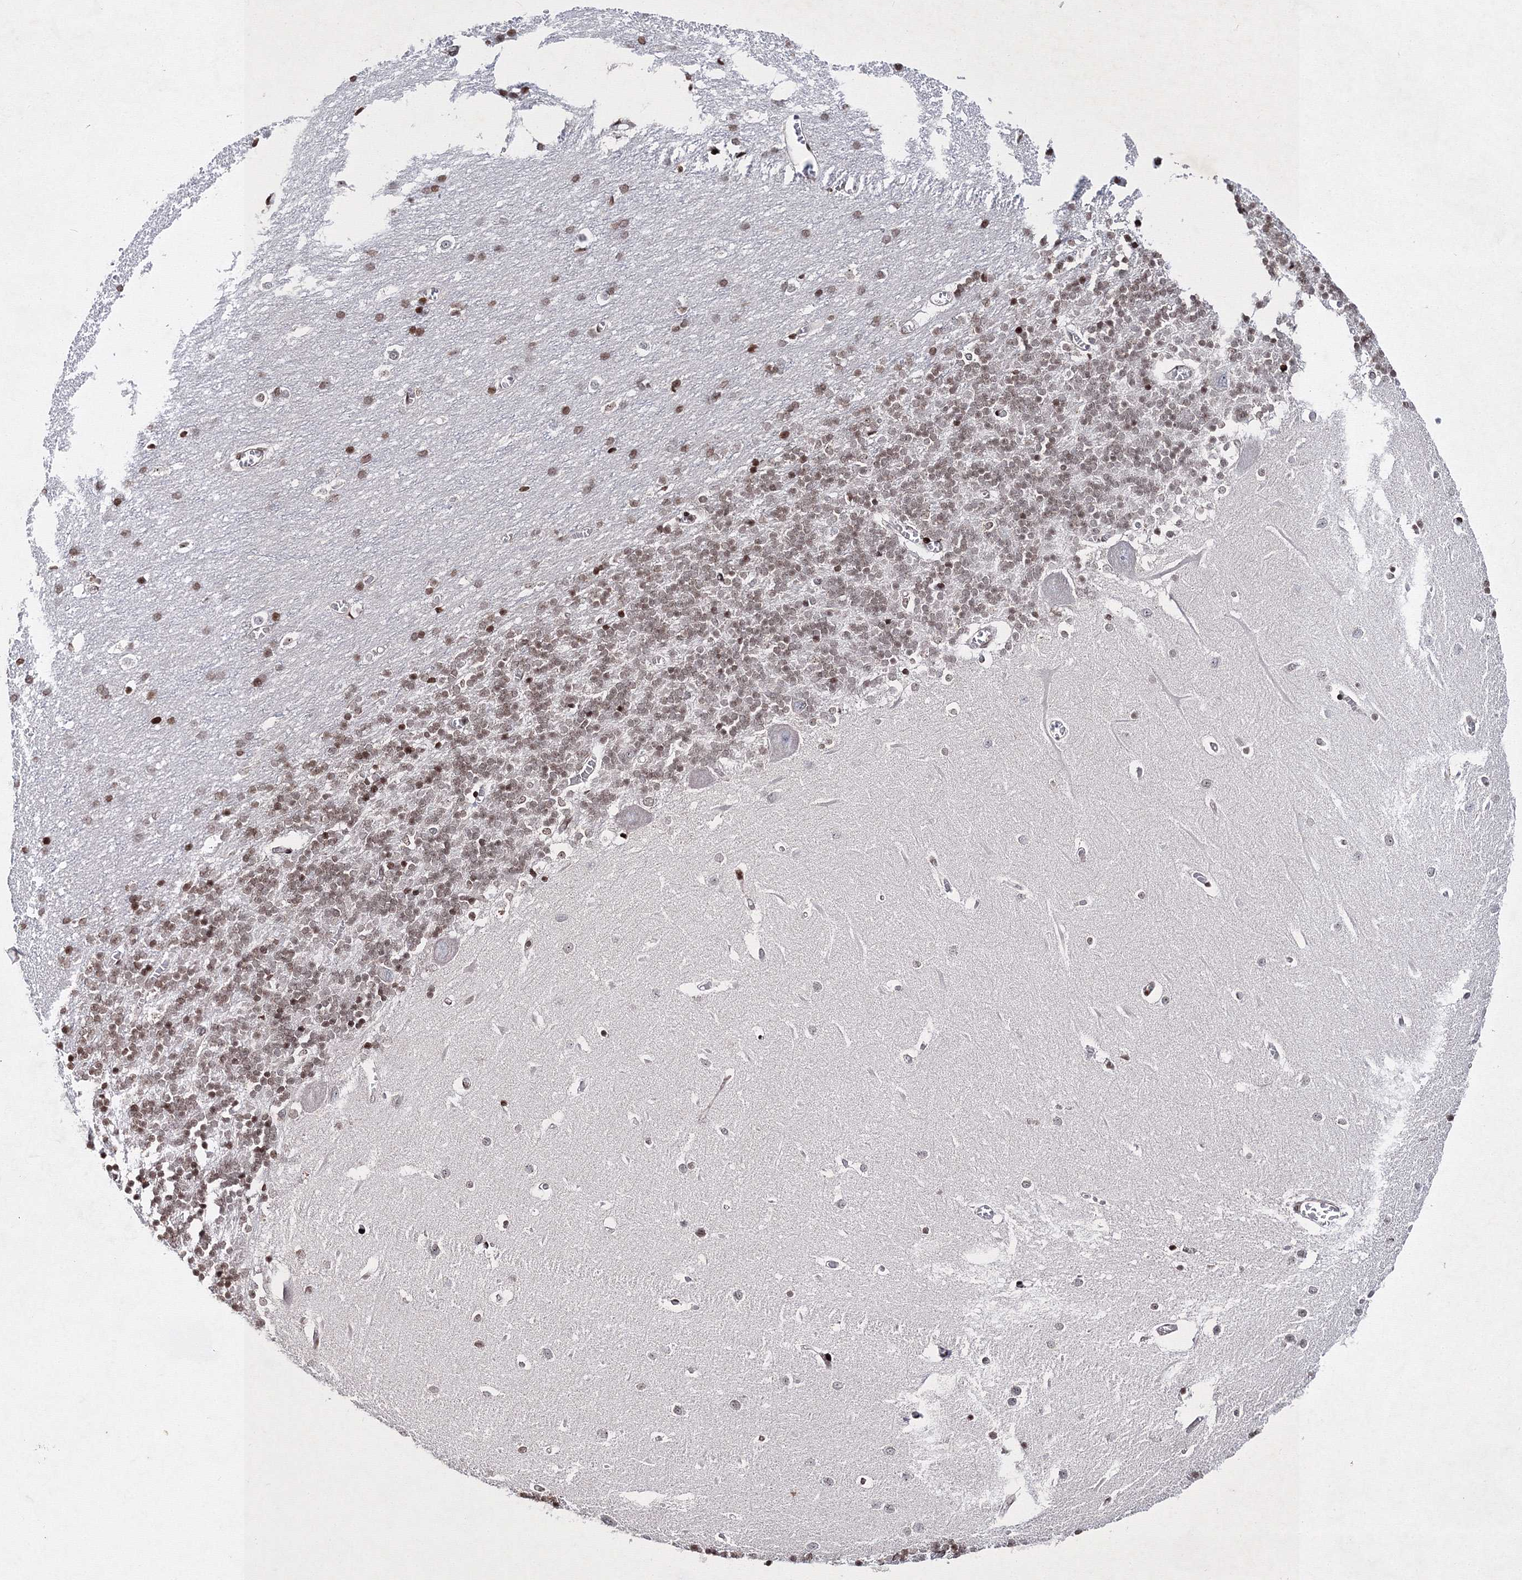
{"staining": {"intensity": "weak", "quantity": ">75%", "location": "nuclear"}, "tissue": "cerebellum", "cell_type": "Cells in granular layer", "image_type": "normal", "snomed": [{"axis": "morphology", "description": "Normal tissue, NOS"}, {"axis": "topography", "description": "Cerebellum"}], "caption": "High-power microscopy captured an IHC histopathology image of normal cerebellum, revealing weak nuclear positivity in about >75% of cells in granular layer.", "gene": "SMIM29", "patient": {"sex": "male", "age": 37}}